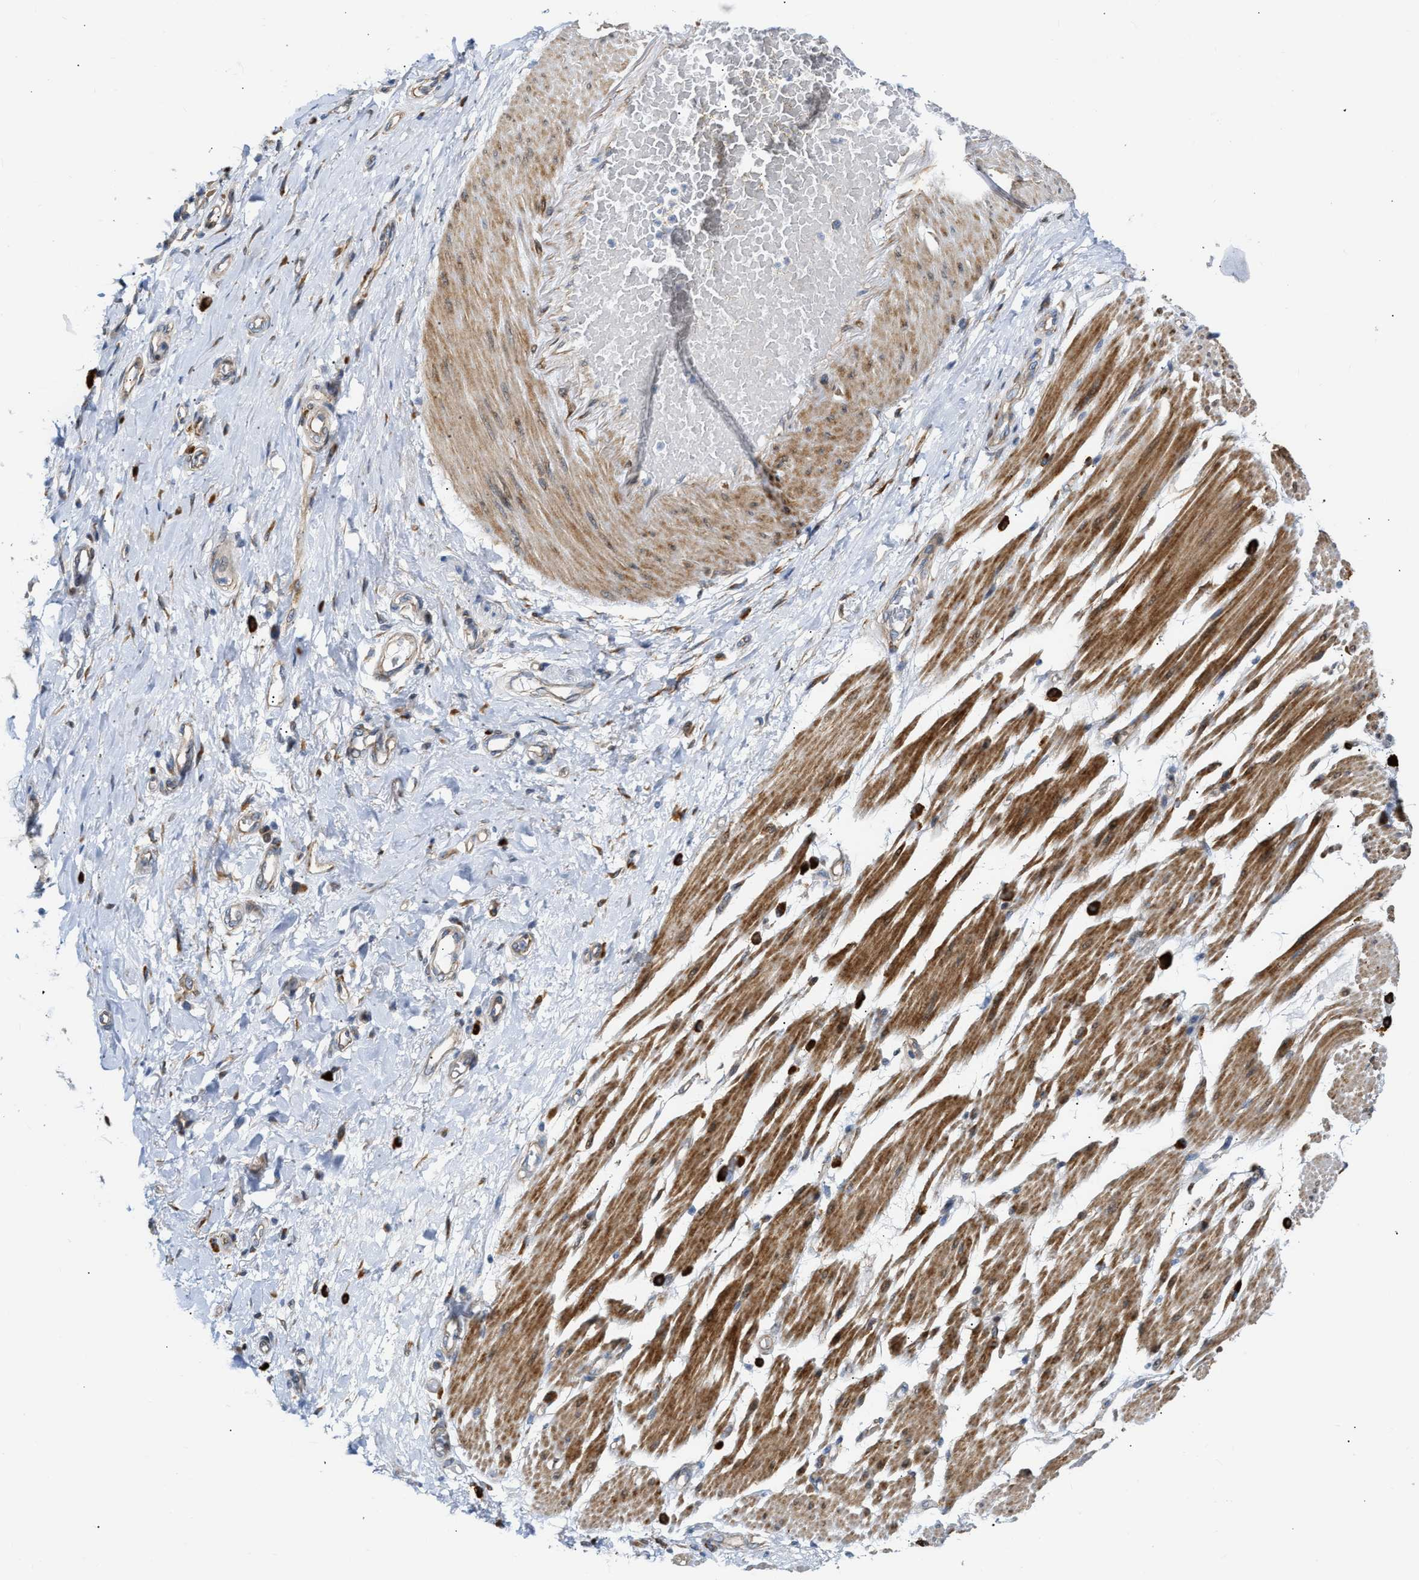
{"staining": {"intensity": "moderate", "quantity": "<25%", "location": "cytoplasmic/membranous"}, "tissue": "adipose tissue", "cell_type": "Adipocytes", "image_type": "normal", "snomed": [{"axis": "morphology", "description": "Normal tissue, NOS"}, {"axis": "morphology", "description": "Adenocarcinoma, NOS"}, {"axis": "topography", "description": "Esophagus"}], "caption": "A photomicrograph of adipose tissue stained for a protein exhibits moderate cytoplasmic/membranous brown staining in adipocytes.", "gene": "FHL1", "patient": {"sex": "male", "age": 62}}